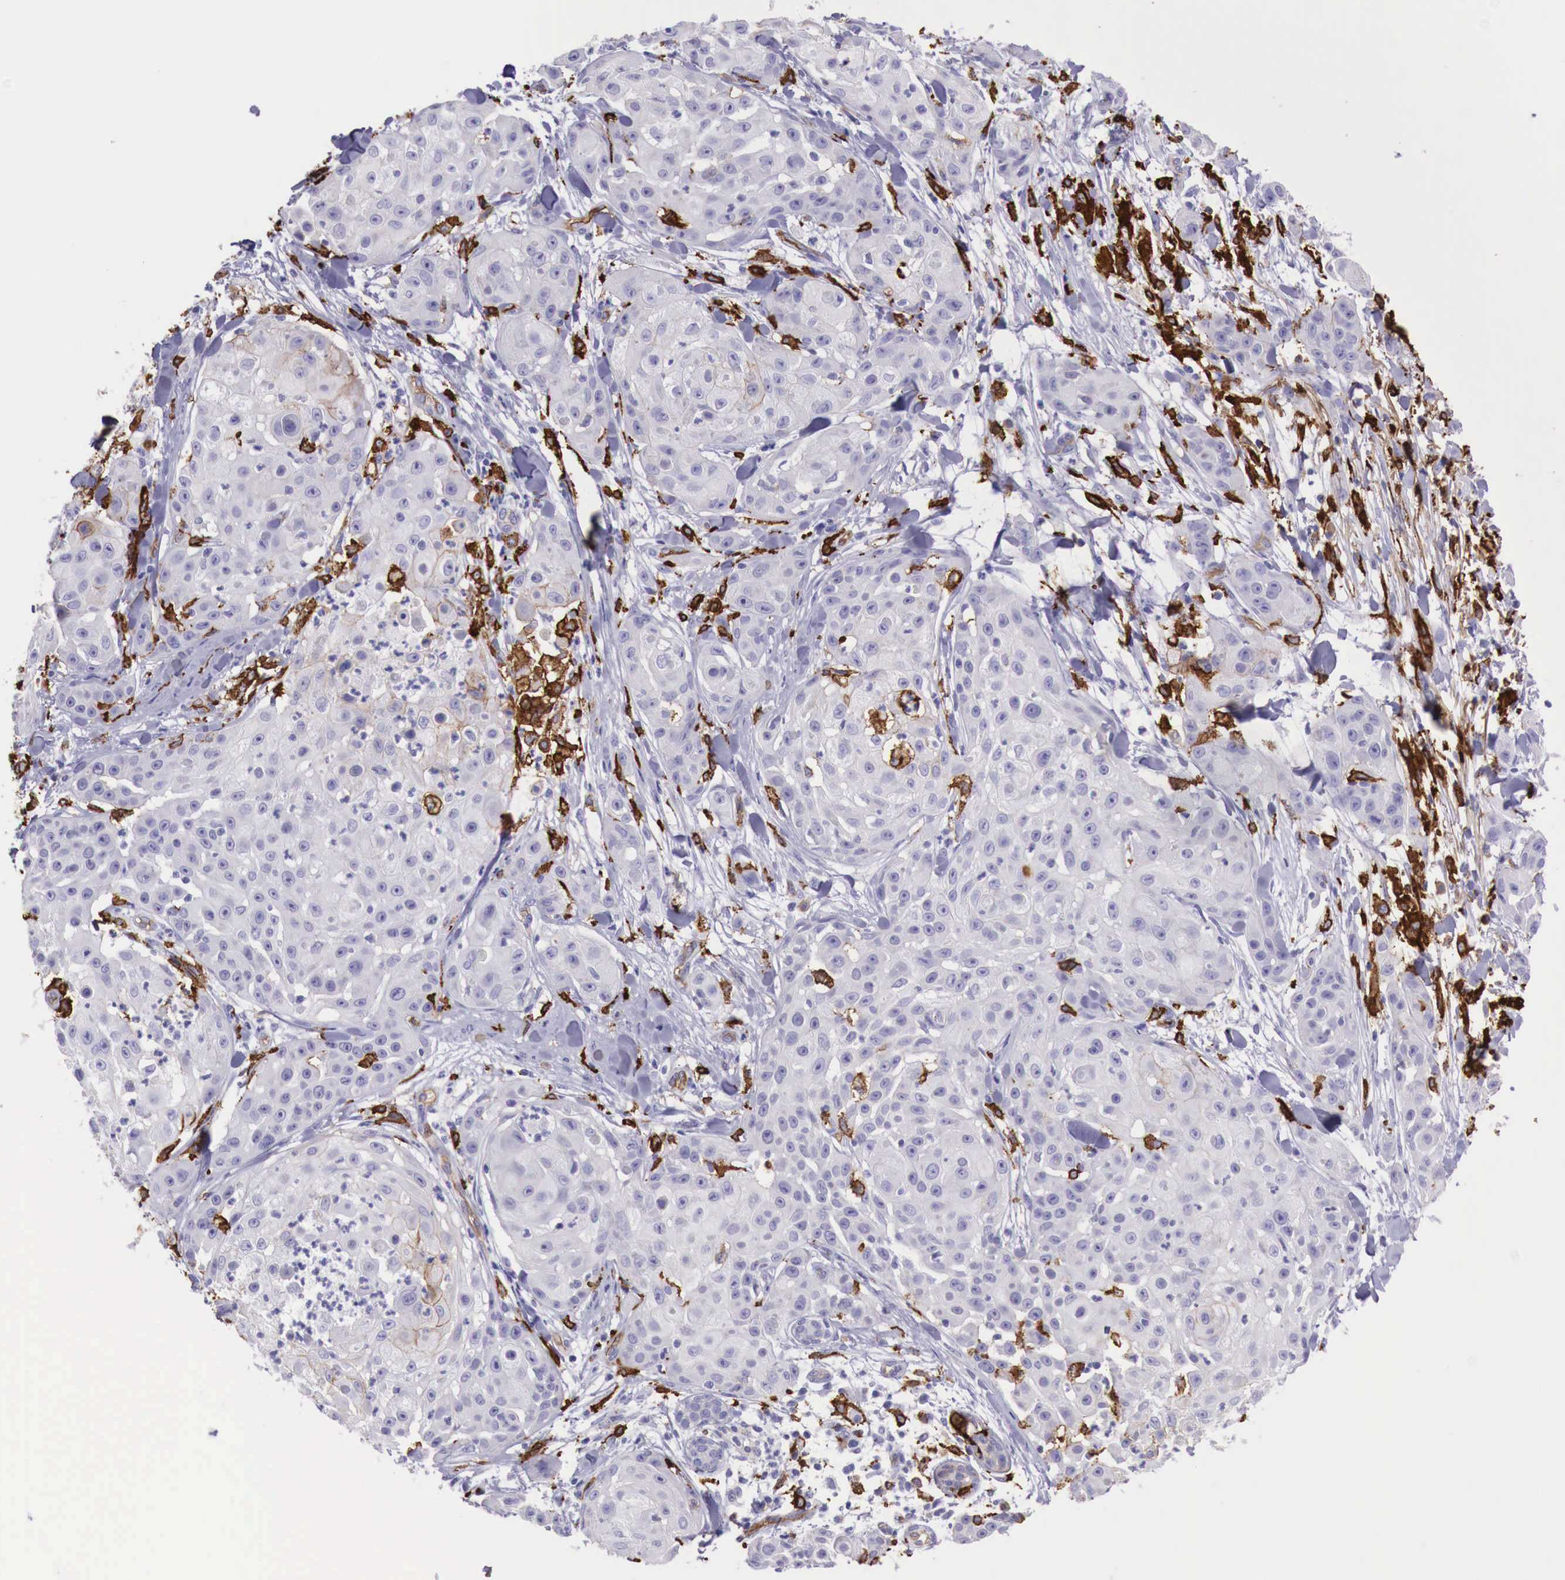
{"staining": {"intensity": "negative", "quantity": "none", "location": "none"}, "tissue": "skin cancer", "cell_type": "Tumor cells", "image_type": "cancer", "snomed": [{"axis": "morphology", "description": "Squamous cell carcinoma, NOS"}, {"axis": "topography", "description": "Skin"}], "caption": "Immunohistochemistry (IHC) of human squamous cell carcinoma (skin) exhibits no positivity in tumor cells.", "gene": "MSR1", "patient": {"sex": "female", "age": 57}}